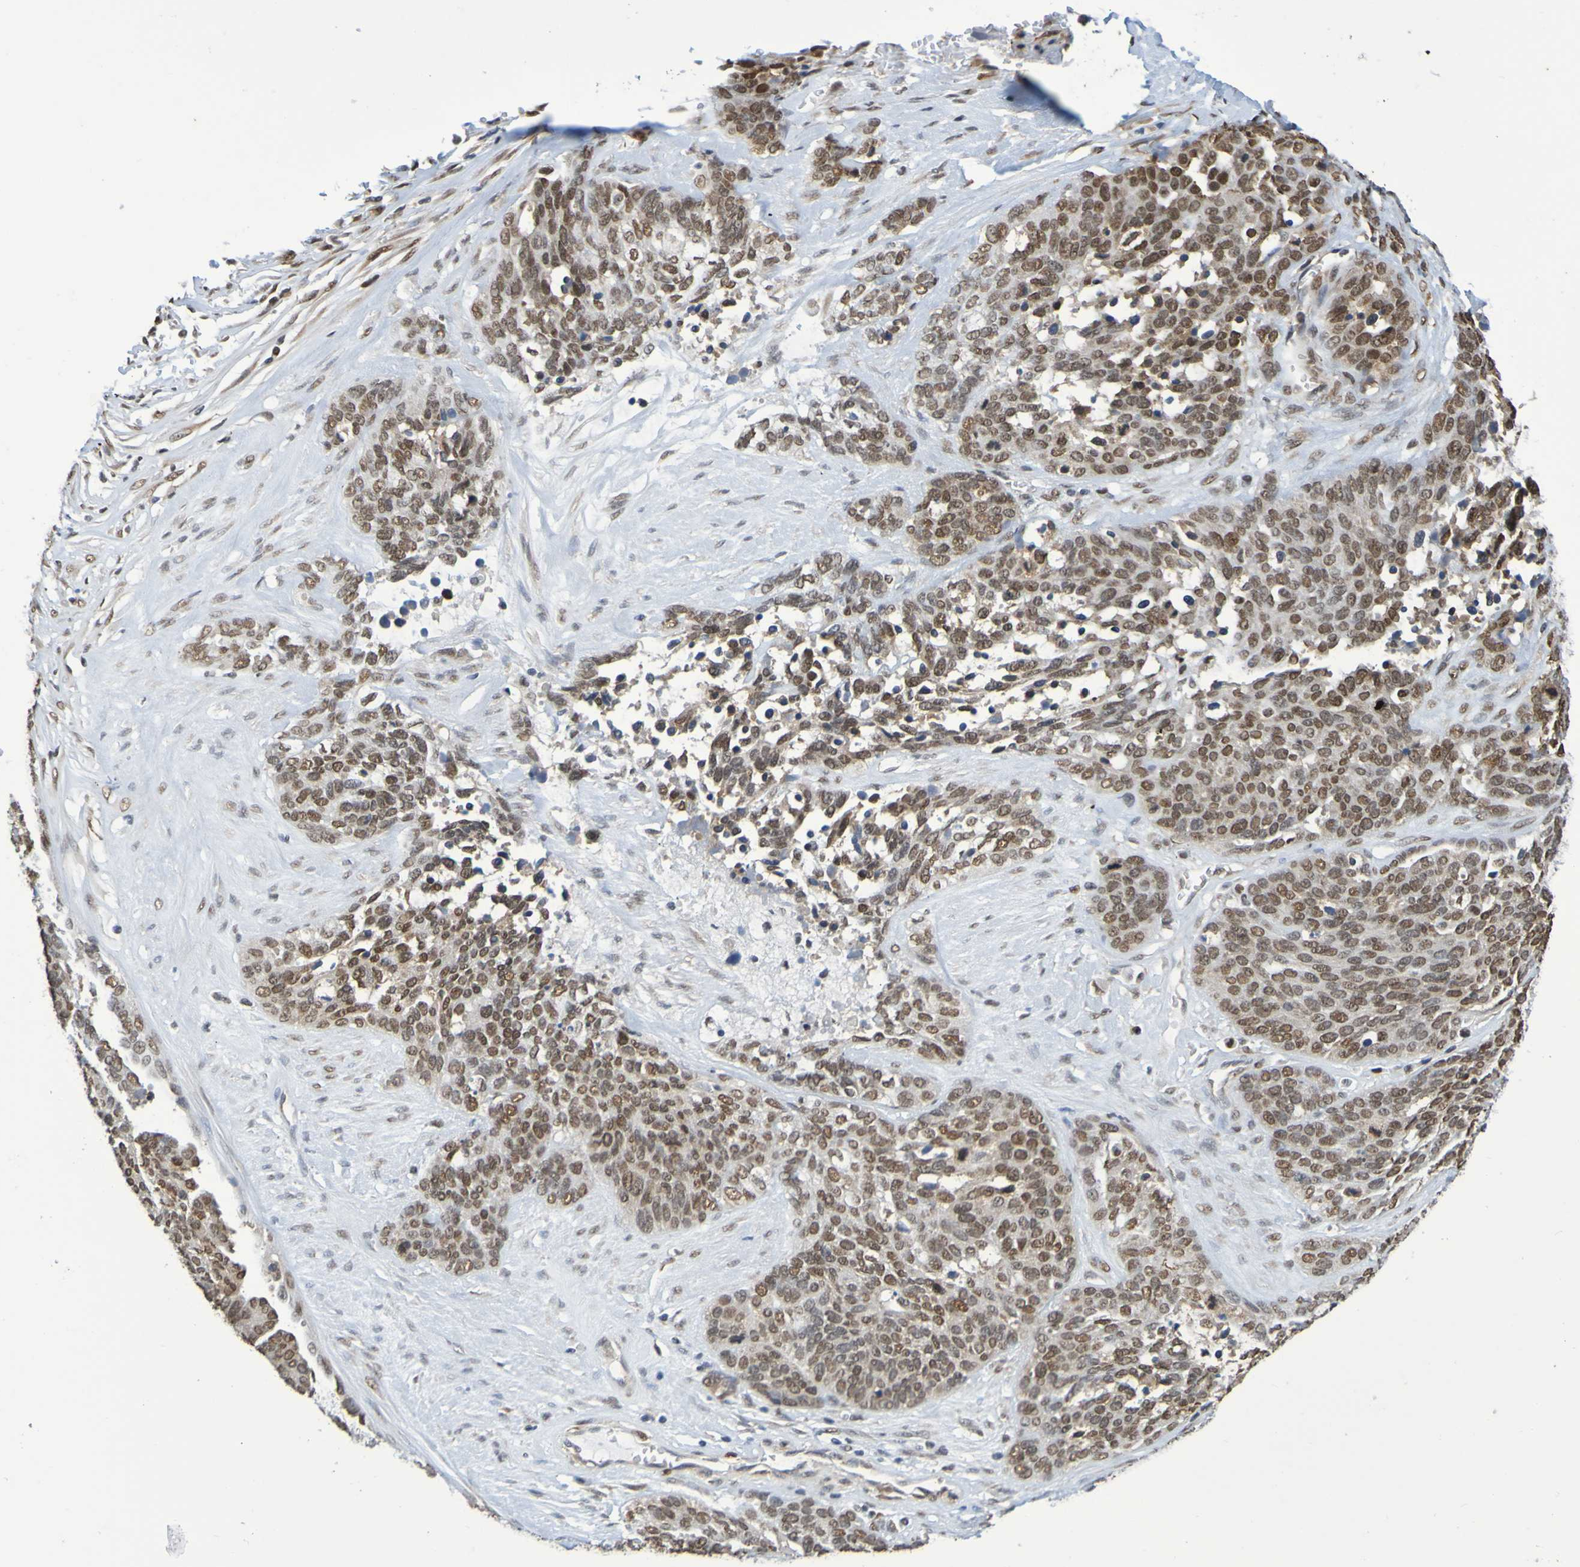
{"staining": {"intensity": "moderate", "quantity": ">75%", "location": "nuclear"}, "tissue": "ovarian cancer", "cell_type": "Tumor cells", "image_type": "cancer", "snomed": [{"axis": "morphology", "description": "Cystadenocarcinoma, serous, NOS"}, {"axis": "topography", "description": "Ovary"}], "caption": "Tumor cells exhibit medium levels of moderate nuclear positivity in about >75% of cells in serous cystadenocarcinoma (ovarian). Nuclei are stained in blue.", "gene": "HDAC2", "patient": {"sex": "female", "age": 44}}